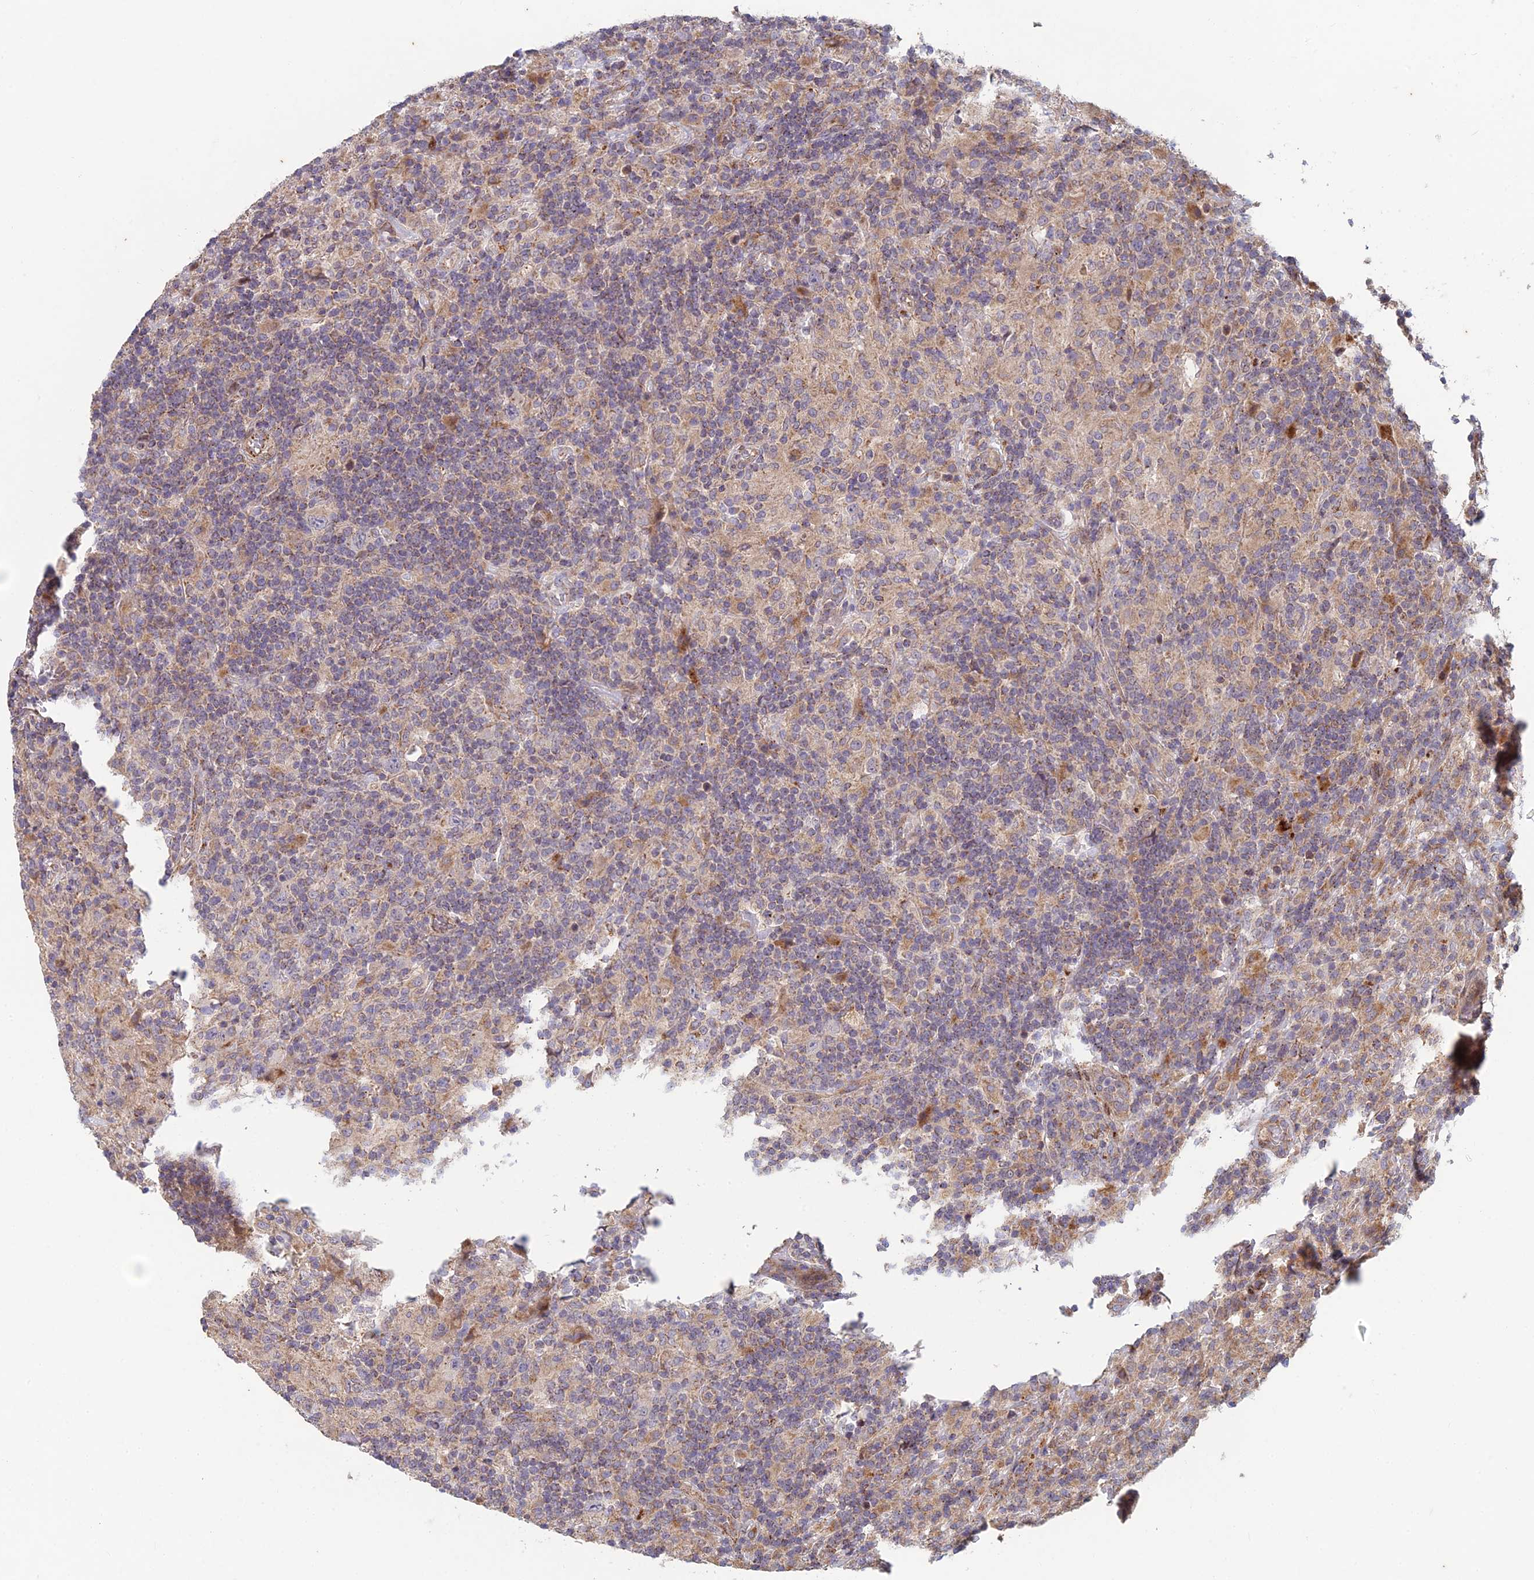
{"staining": {"intensity": "negative", "quantity": "none", "location": "none"}, "tissue": "lymphoma", "cell_type": "Tumor cells", "image_type": "cancer", "snomed": [{"axis": "morphology", "description": "Hodgkin's disease, NOS"}, {"axis": "topography", "description": "Lymph node"}], "caption": "Hodgkin's disease stained for a protein using IHC exhibits no expression tumor cells.", "gene": "FOXS1", "patient": {"sex": "male", "age": 70}}